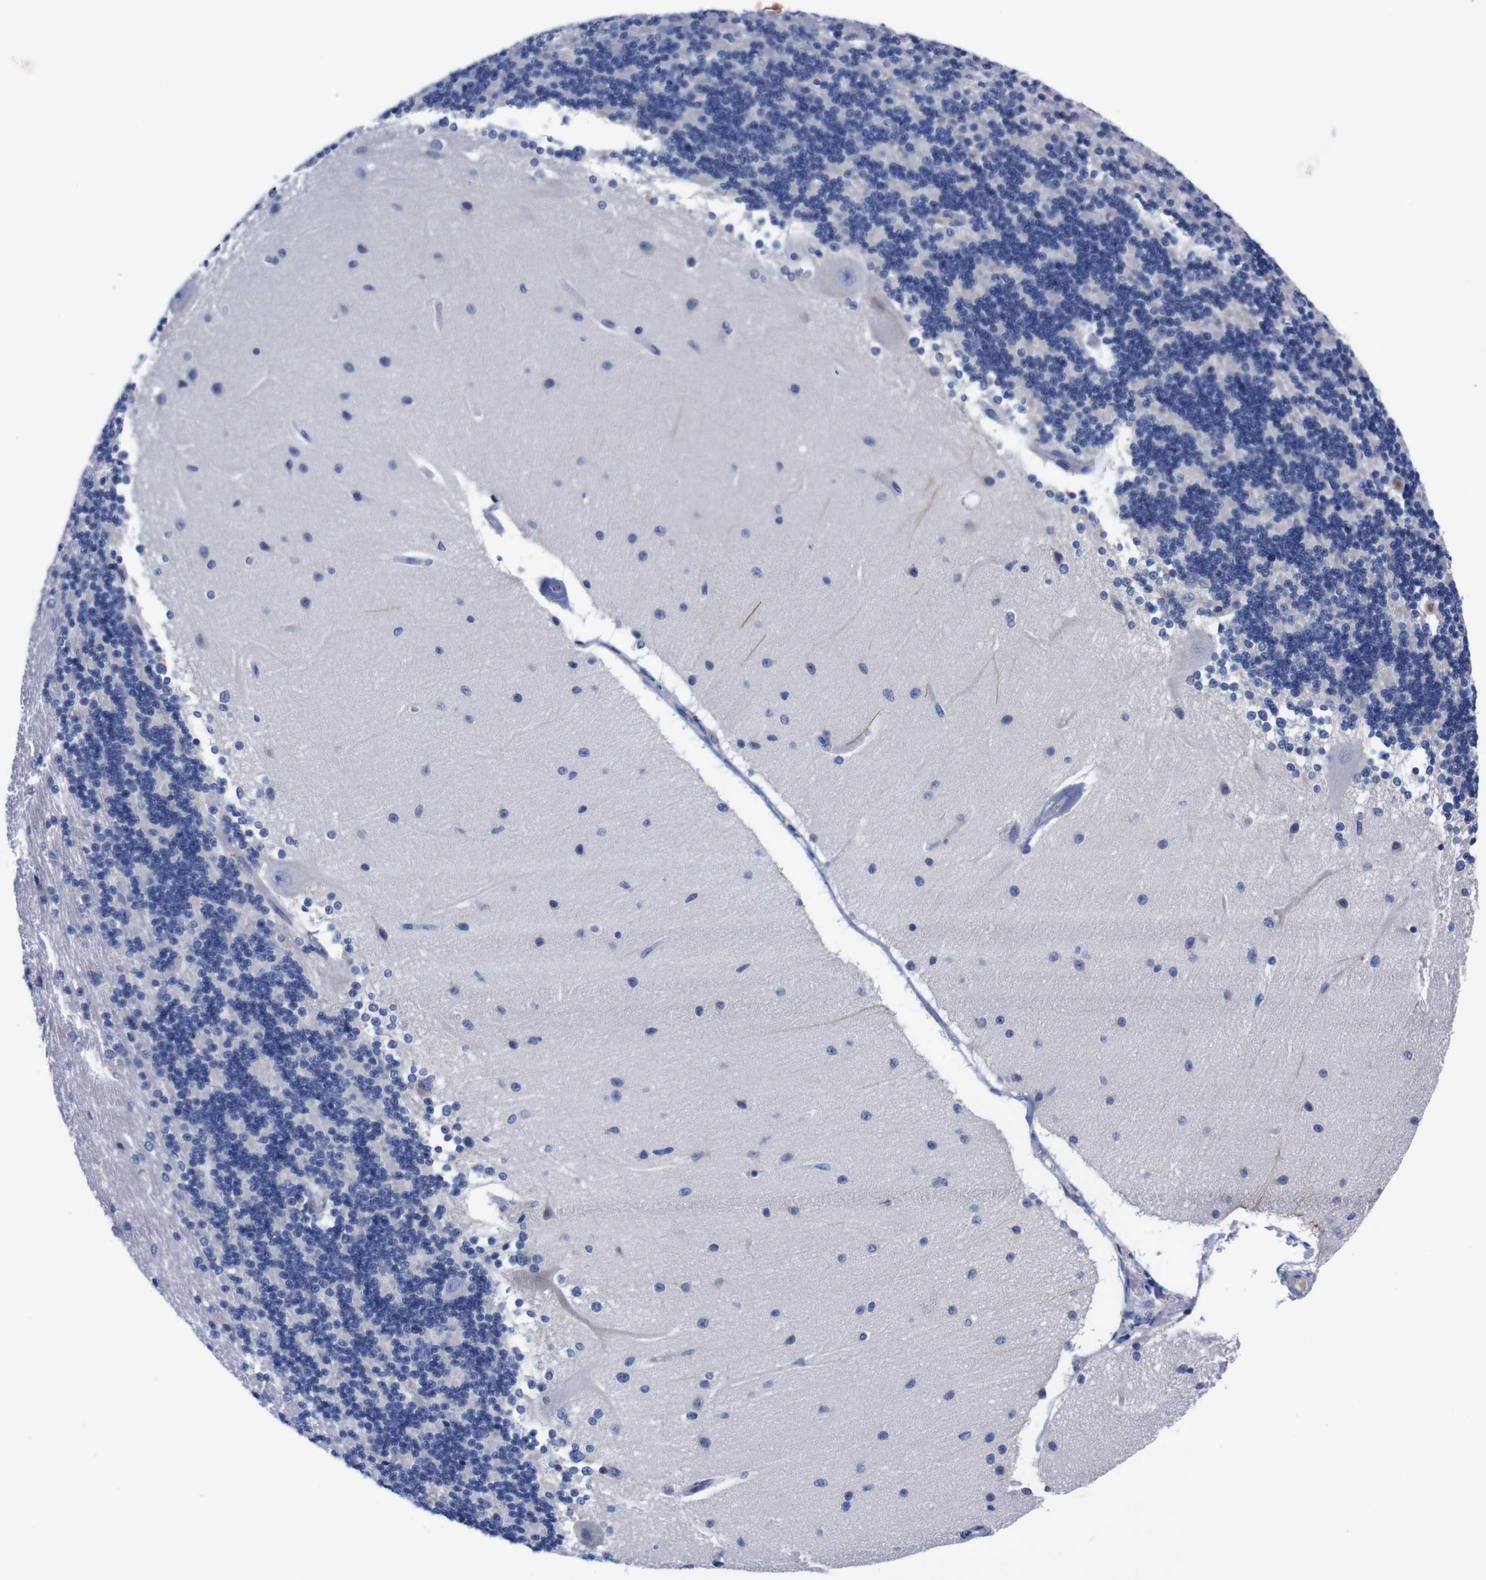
{"staining": {"intensity": "negative", "quantity": "none", "location": "none"}, "tissue": "cerebellum", "cell_type": "Cells in granular layer", "image_type": "normal", "snomed": [{"axis": "morphology", "description": "Normal tissue, NOS"}, {"axis": "topography", "description": "Cerebellum"}], "caption": "This is an immunohistochemistry (IHC) micrograph of normal cerebellum. There is no staining in cells in granular layer.", "gene": "FAM210A", "patient": {"sex": "female", "age": 54}}